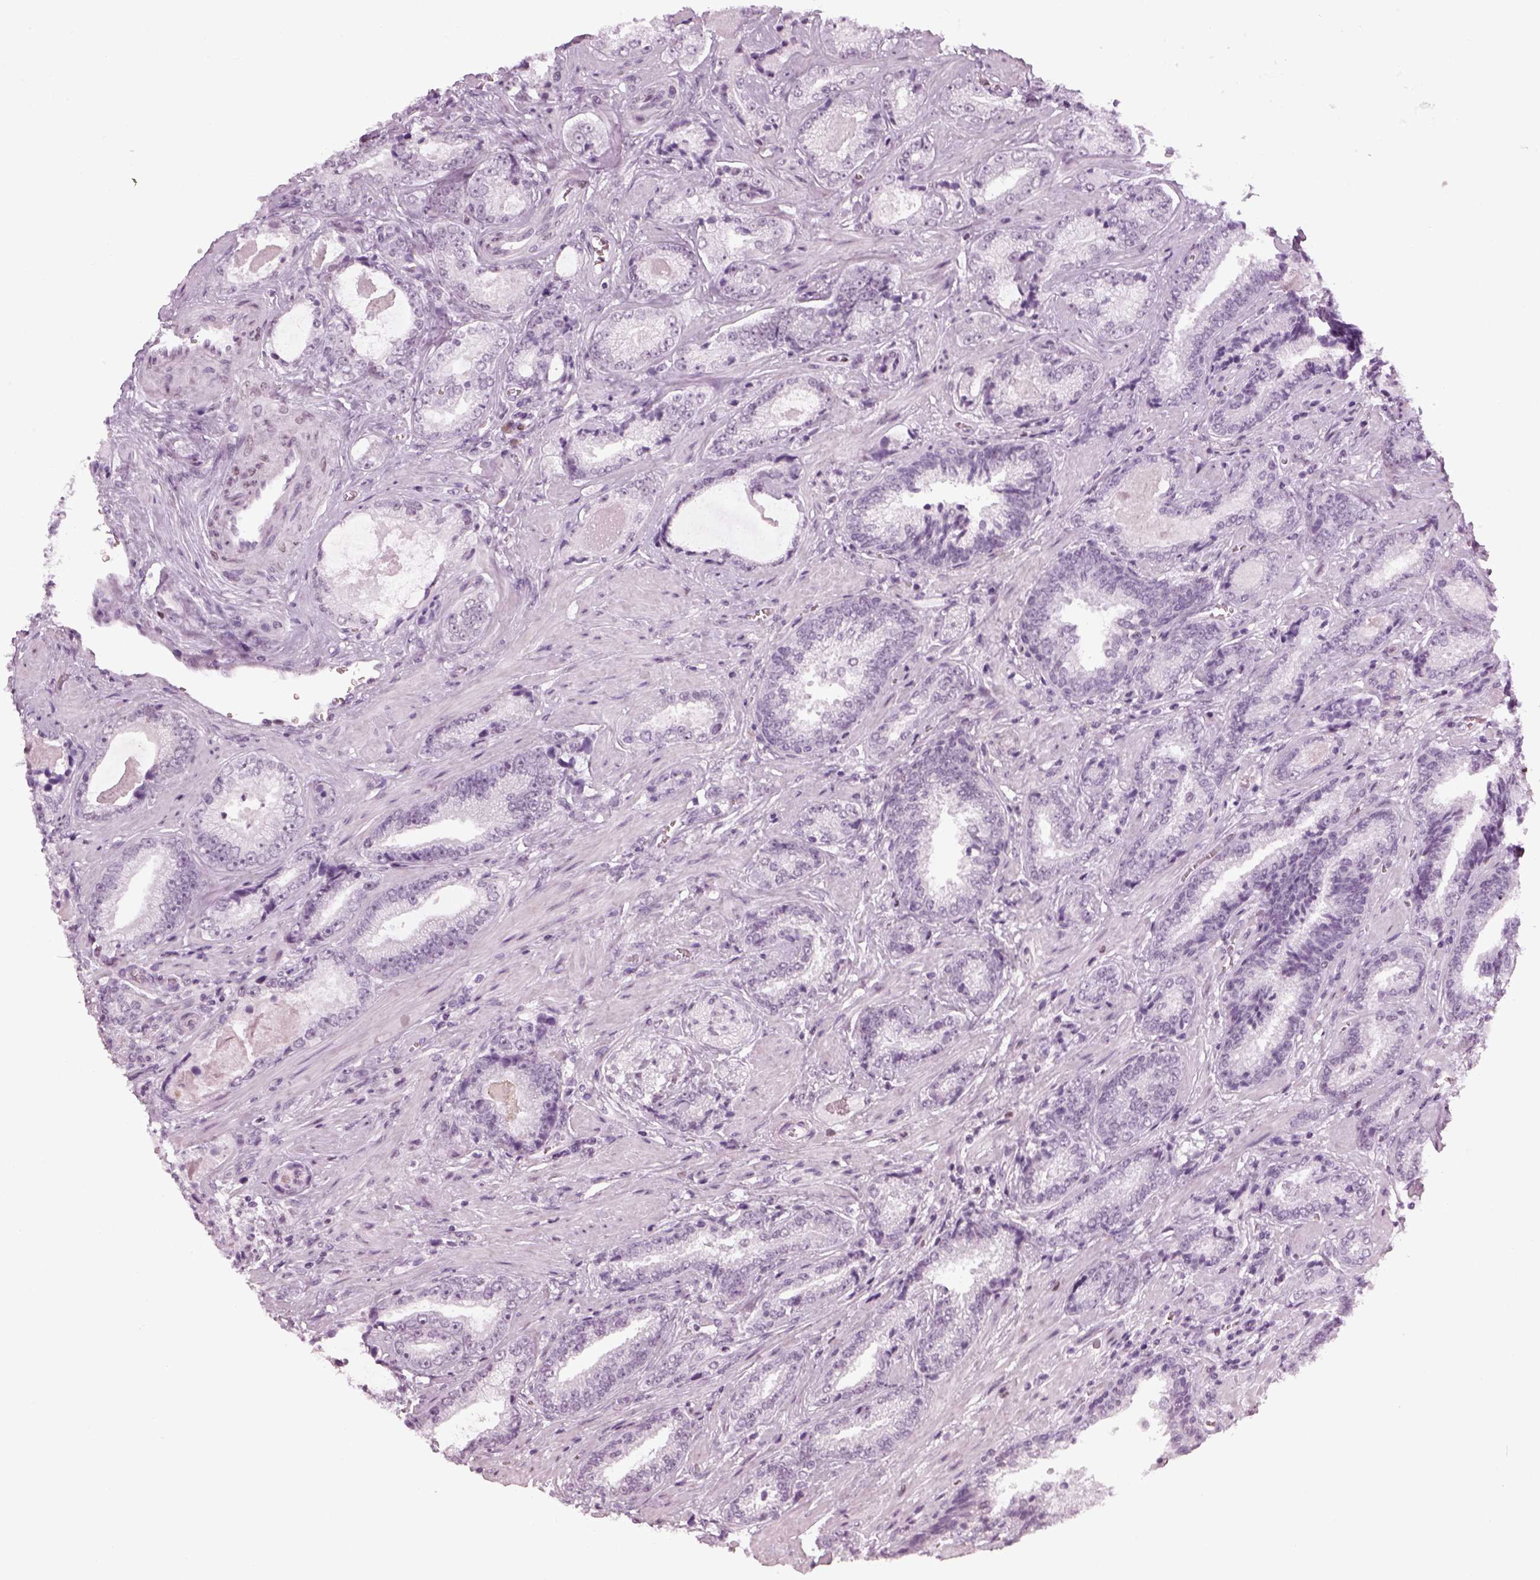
{"staining": {"intensity": "negative", "quantity": "none", "location": "none"}, "tissue": "prostate cancer", "cell_type": "Tumor cells", "image_type": "cancer", "snomed": [{"axis": "morphology", "description": "Adenocarcinoma, Low grade"}, {"axis": "topography", "description": "Prostate"}], "caption": "High power microscopy photomicrograph of an immunohistochemistry histopathology image of prostate cancer (adenocarcinoma (low-grade)), revealing no significant positivity in tumor cells. (Brightfield microscopy of DAB immunohistochemistry (IHC) at high magnification).", "gene": "KCNG2", "patient": {"sex": "male", "age": 61}}